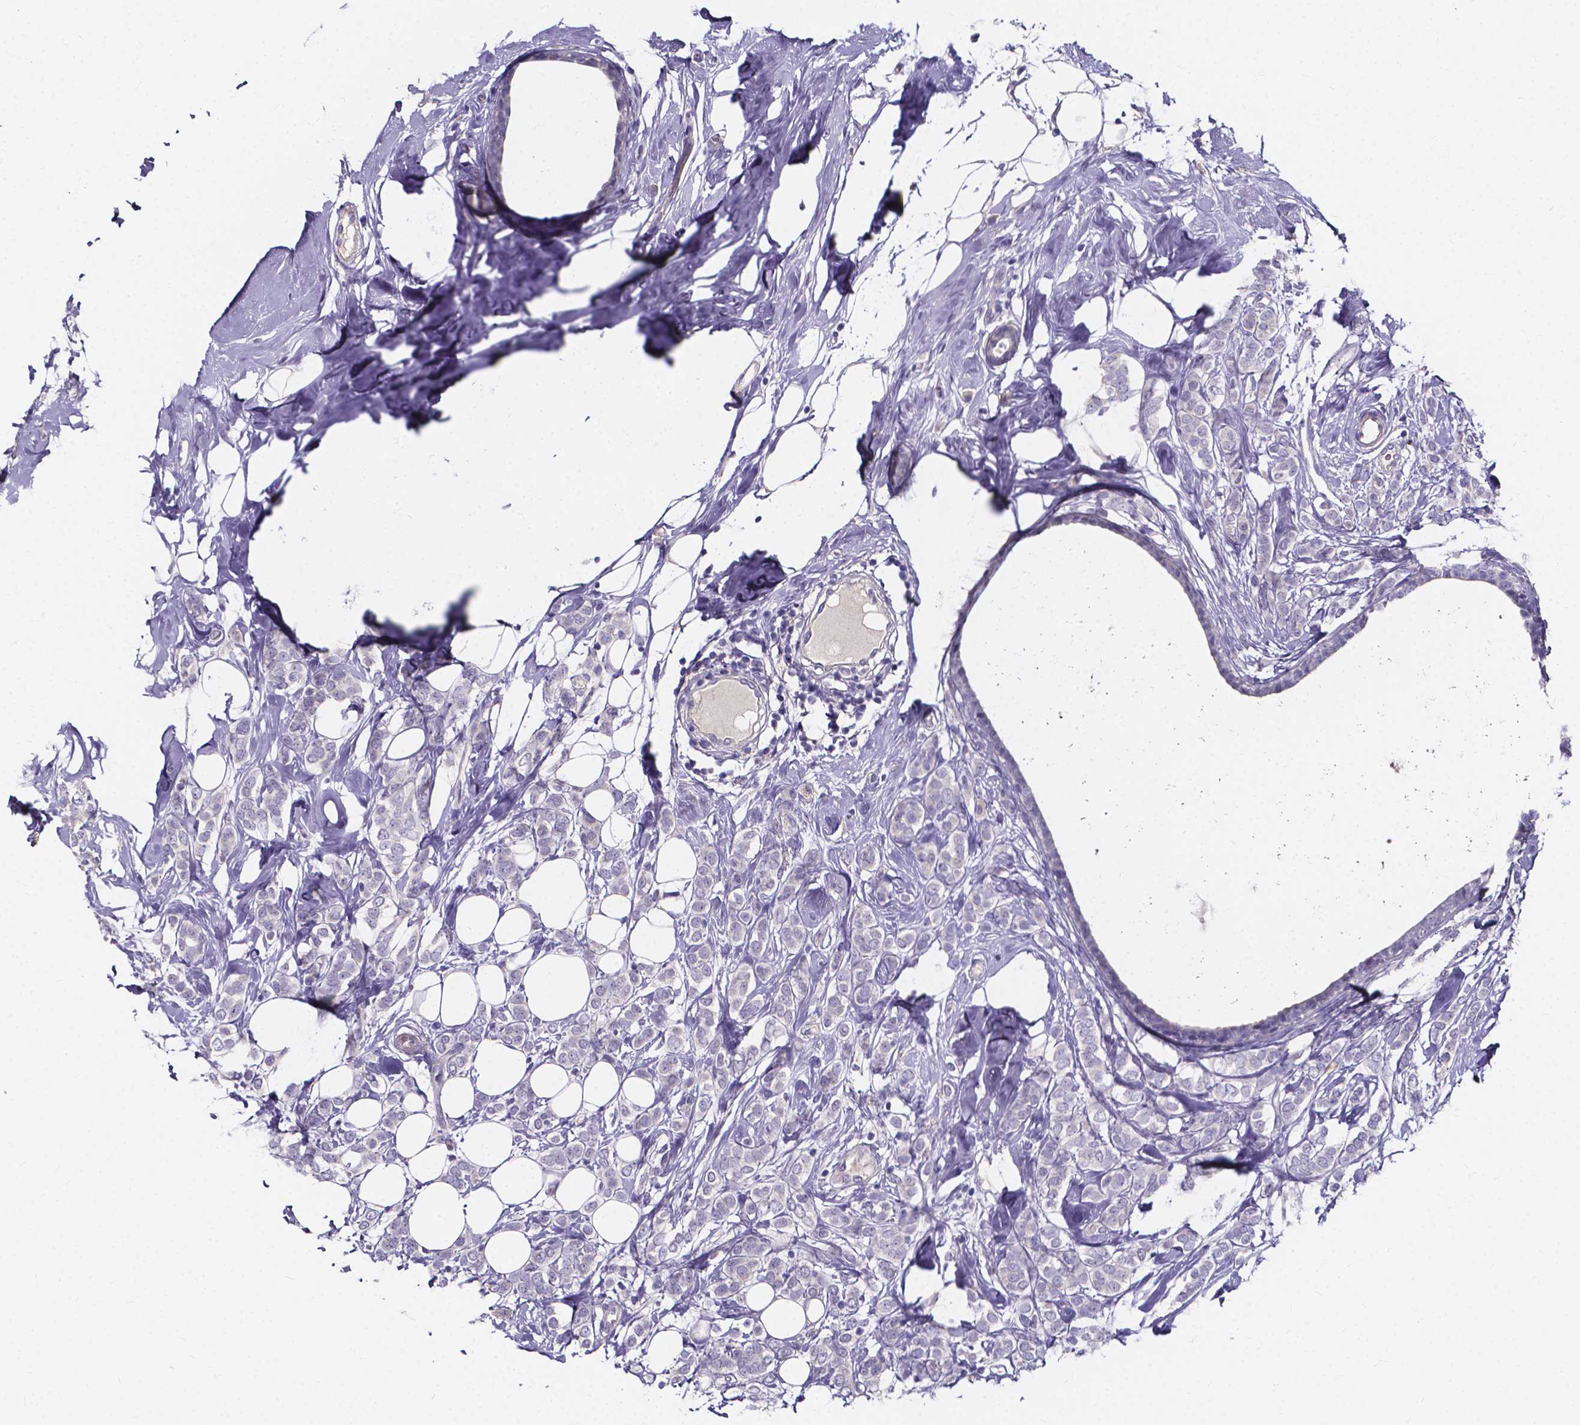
{"staining": {"intensity": "negative", "quantity": "none", "location": "none"}, "tissue": "breast cancer", "cell_type": "Tumor cells", "image_type": "cancer", "snomed": [{"axis": "morphology", "description": "Lobular carcinoma"}, {"axis": "topography", "description": "Breast"}], "caption": "Immunohistochemistry photomicrograph of neoplastic tissue: human lobular carcinoma (breast) stained with DAB exhibits no significant protein expression in tumor cells.", "gene": "SPOCD1", "patient": {"sex": "female", "age": 49}}